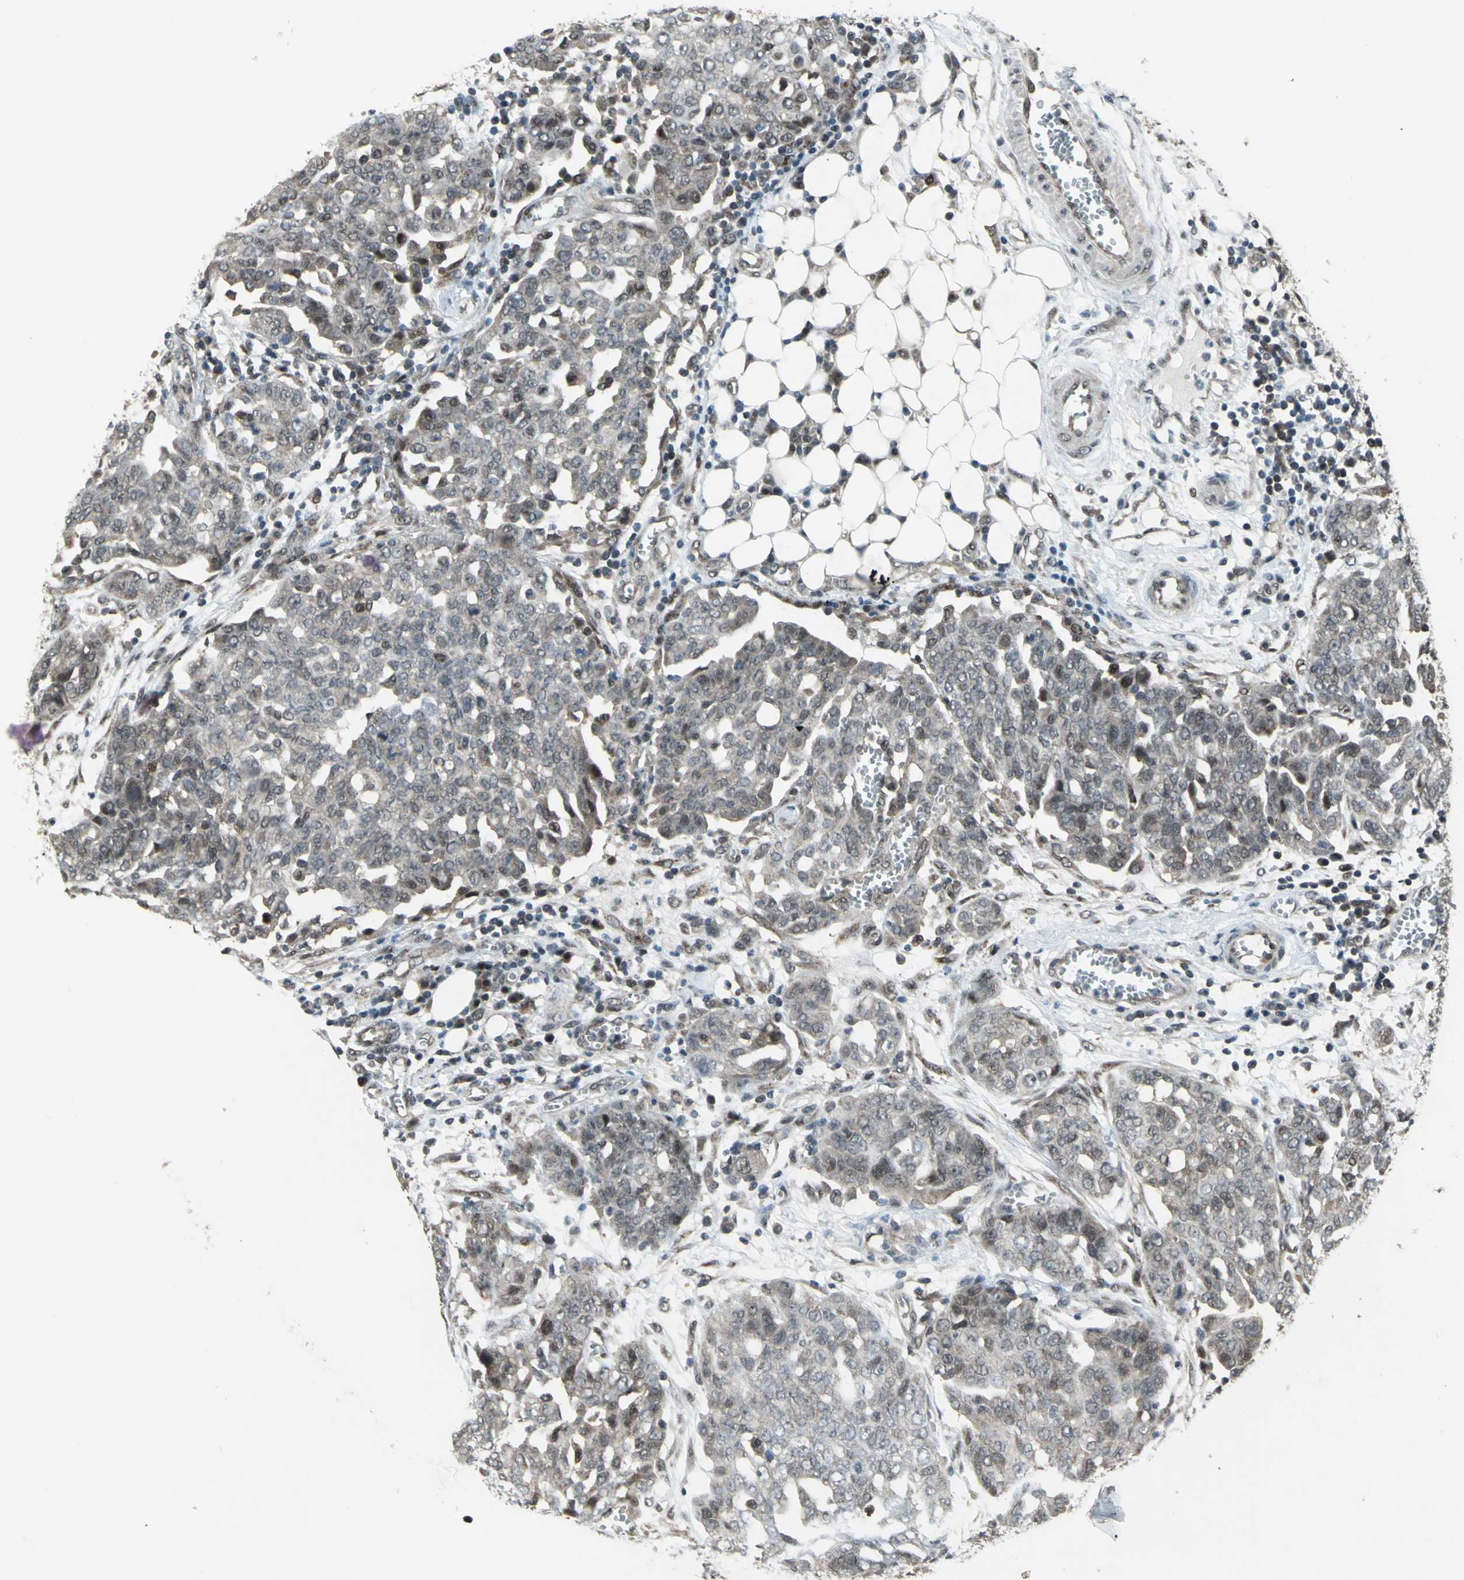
{"staining": {"intensity": "weak", "quantity": "25%-75%", "location": "cytoplasmic/membranous,nuclear"}, "tissue": "ovarian cancer", "cell_type": "Tumor cells", "image_type": "cancer", "snomed": [{"axis": "morphology", "description": "Cystadenocarcinoma, serous, NOS"}, {"axis": "topography", "description": "Soft tissue"}, {"axis": "topography", "description": "Ovary"}], "caption": "Ovarian cancer stained with immunohistochemistry (IHC) reveals weak cytoplasmic/membranous and nuclear expression in about 25%-75% of tumor cells.", "gene": "COPS5", "patient": {"sex": "female", "age": 57}}